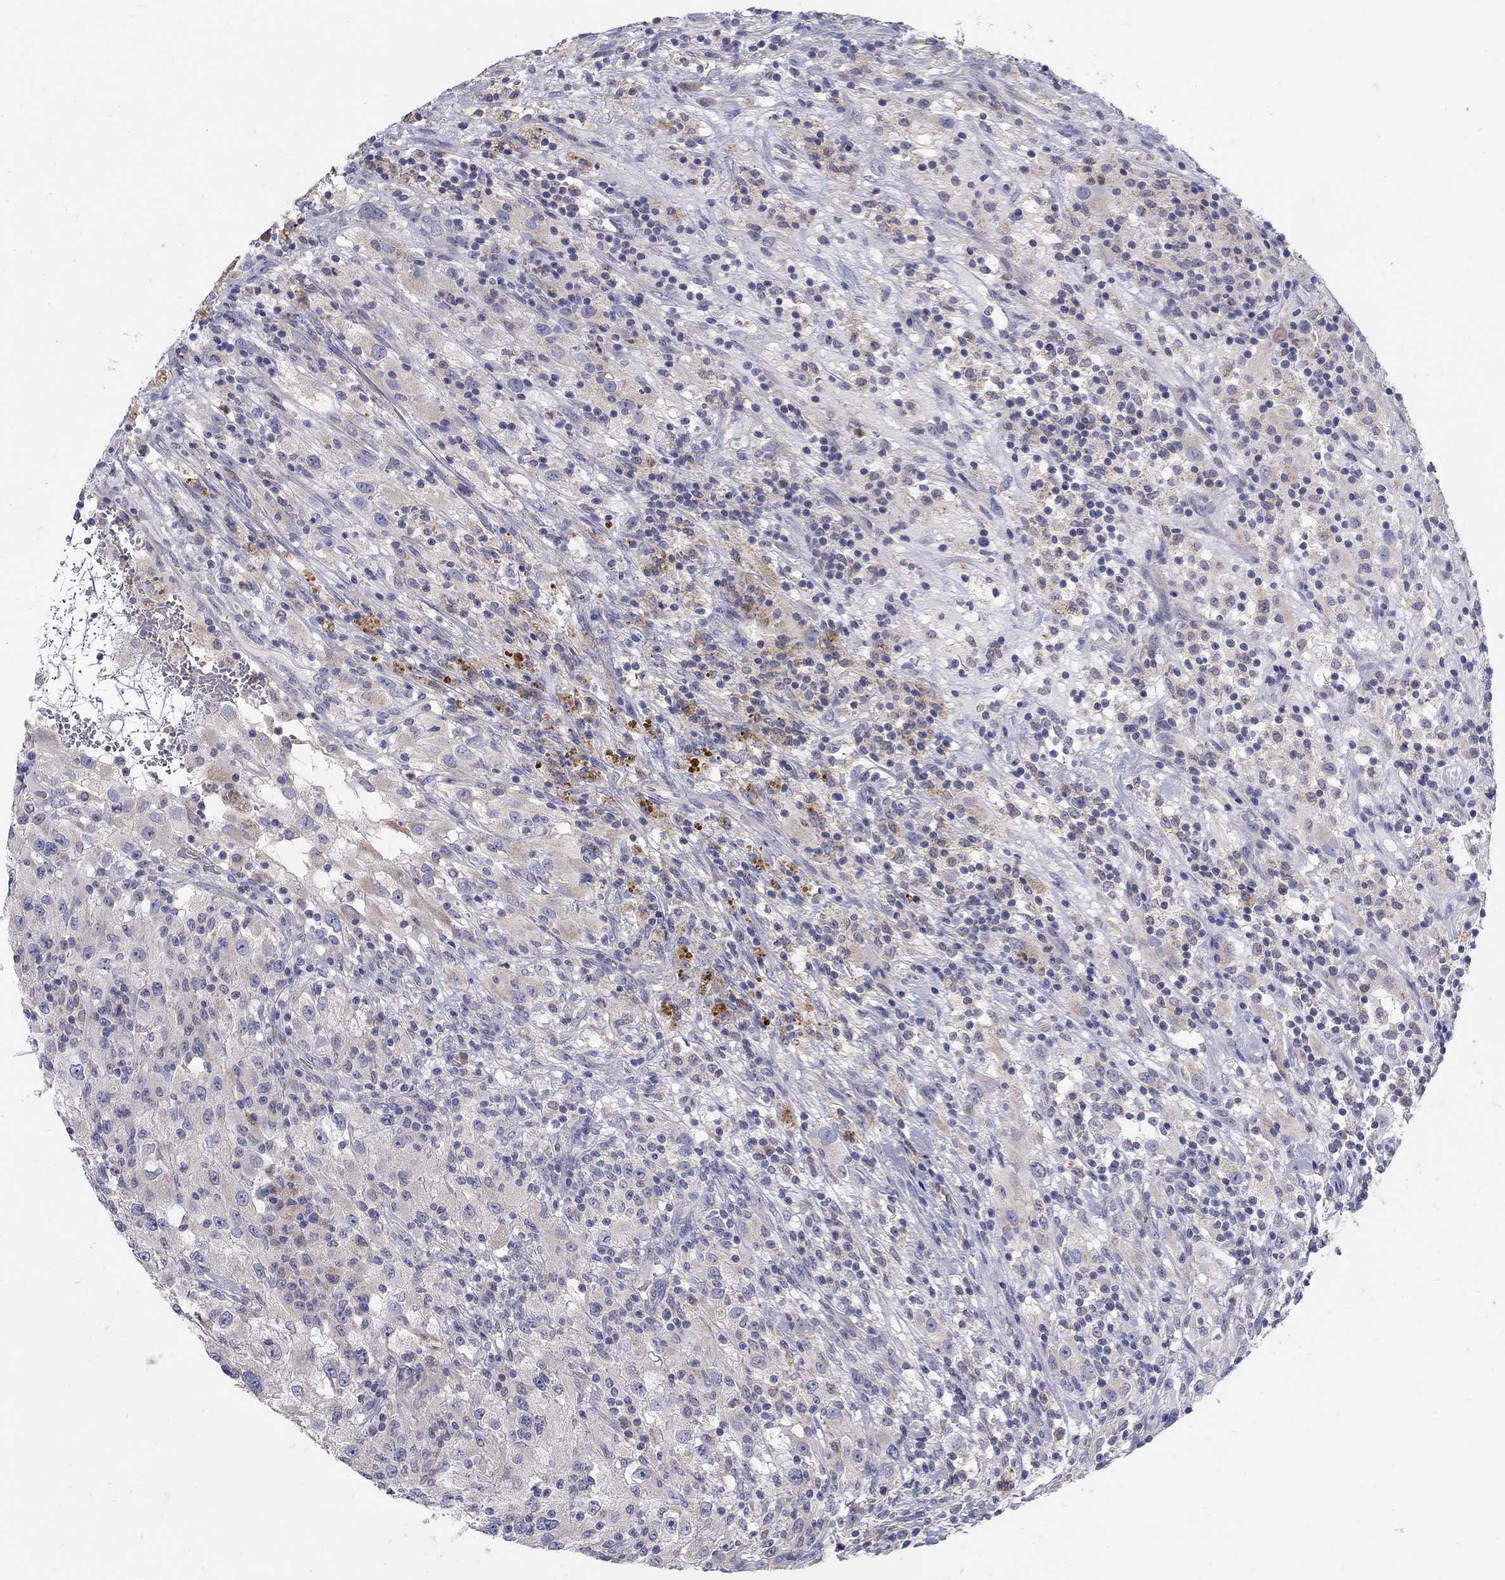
{"staining": {"intensity": "negative", "quantity": "none", "location": "none"}, "tissue": "renal cancer", "cell_type": "Tumor cells", "image_type": "cancer", "snomed": [{"axis": "morphology", "description": "Adenocarcinoma, NOS"}, {"axis": "topography", "description": "Kidney"}], "caption": "This histopathology image is of renal cancer (adenocarcinoma) stained with immunohistochemistry to label a protein in brown with the nuclei are counter-stained blue. There is no positivity in tumor cells.", "gene": "ABCA4", "patient": {"sex": "female", "age": 67}}